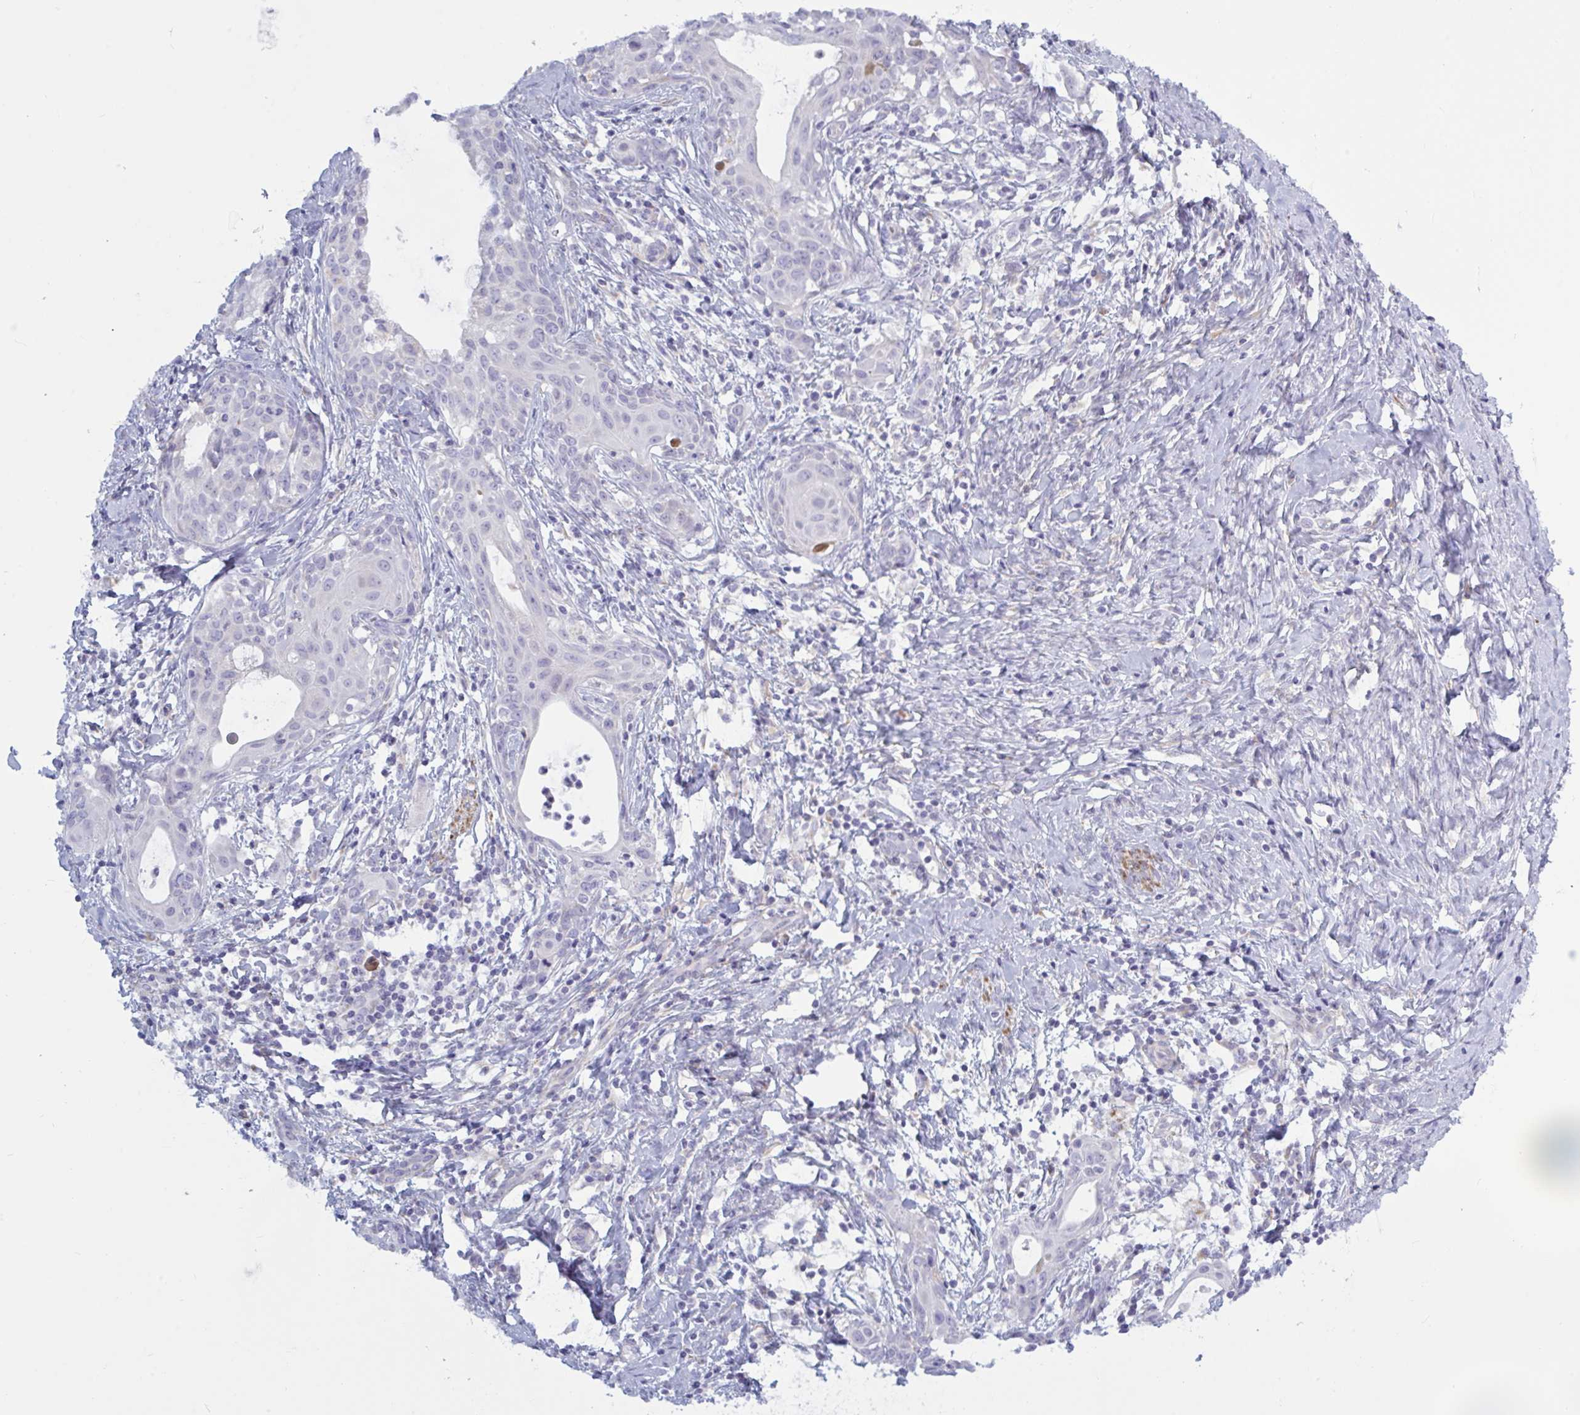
{"staining": {"intensity": "negative", "quantity": "none", "location": "none"}, "tissue": "cervical cancer", "cell_type": "Tumor cells", "image_type": "cancer", "snomed": [{"axis": "morphology", "description": "Squamous cell carcinoma, NOS"}, {"axis": "topography", "description": "Cervix"}], "caption": "Cervical cancer was stained to show a protein in brown. There is no significant expression in tumor cells.", "gene": "ATG9A", "patient": {"sex": "female", "age": 52}}